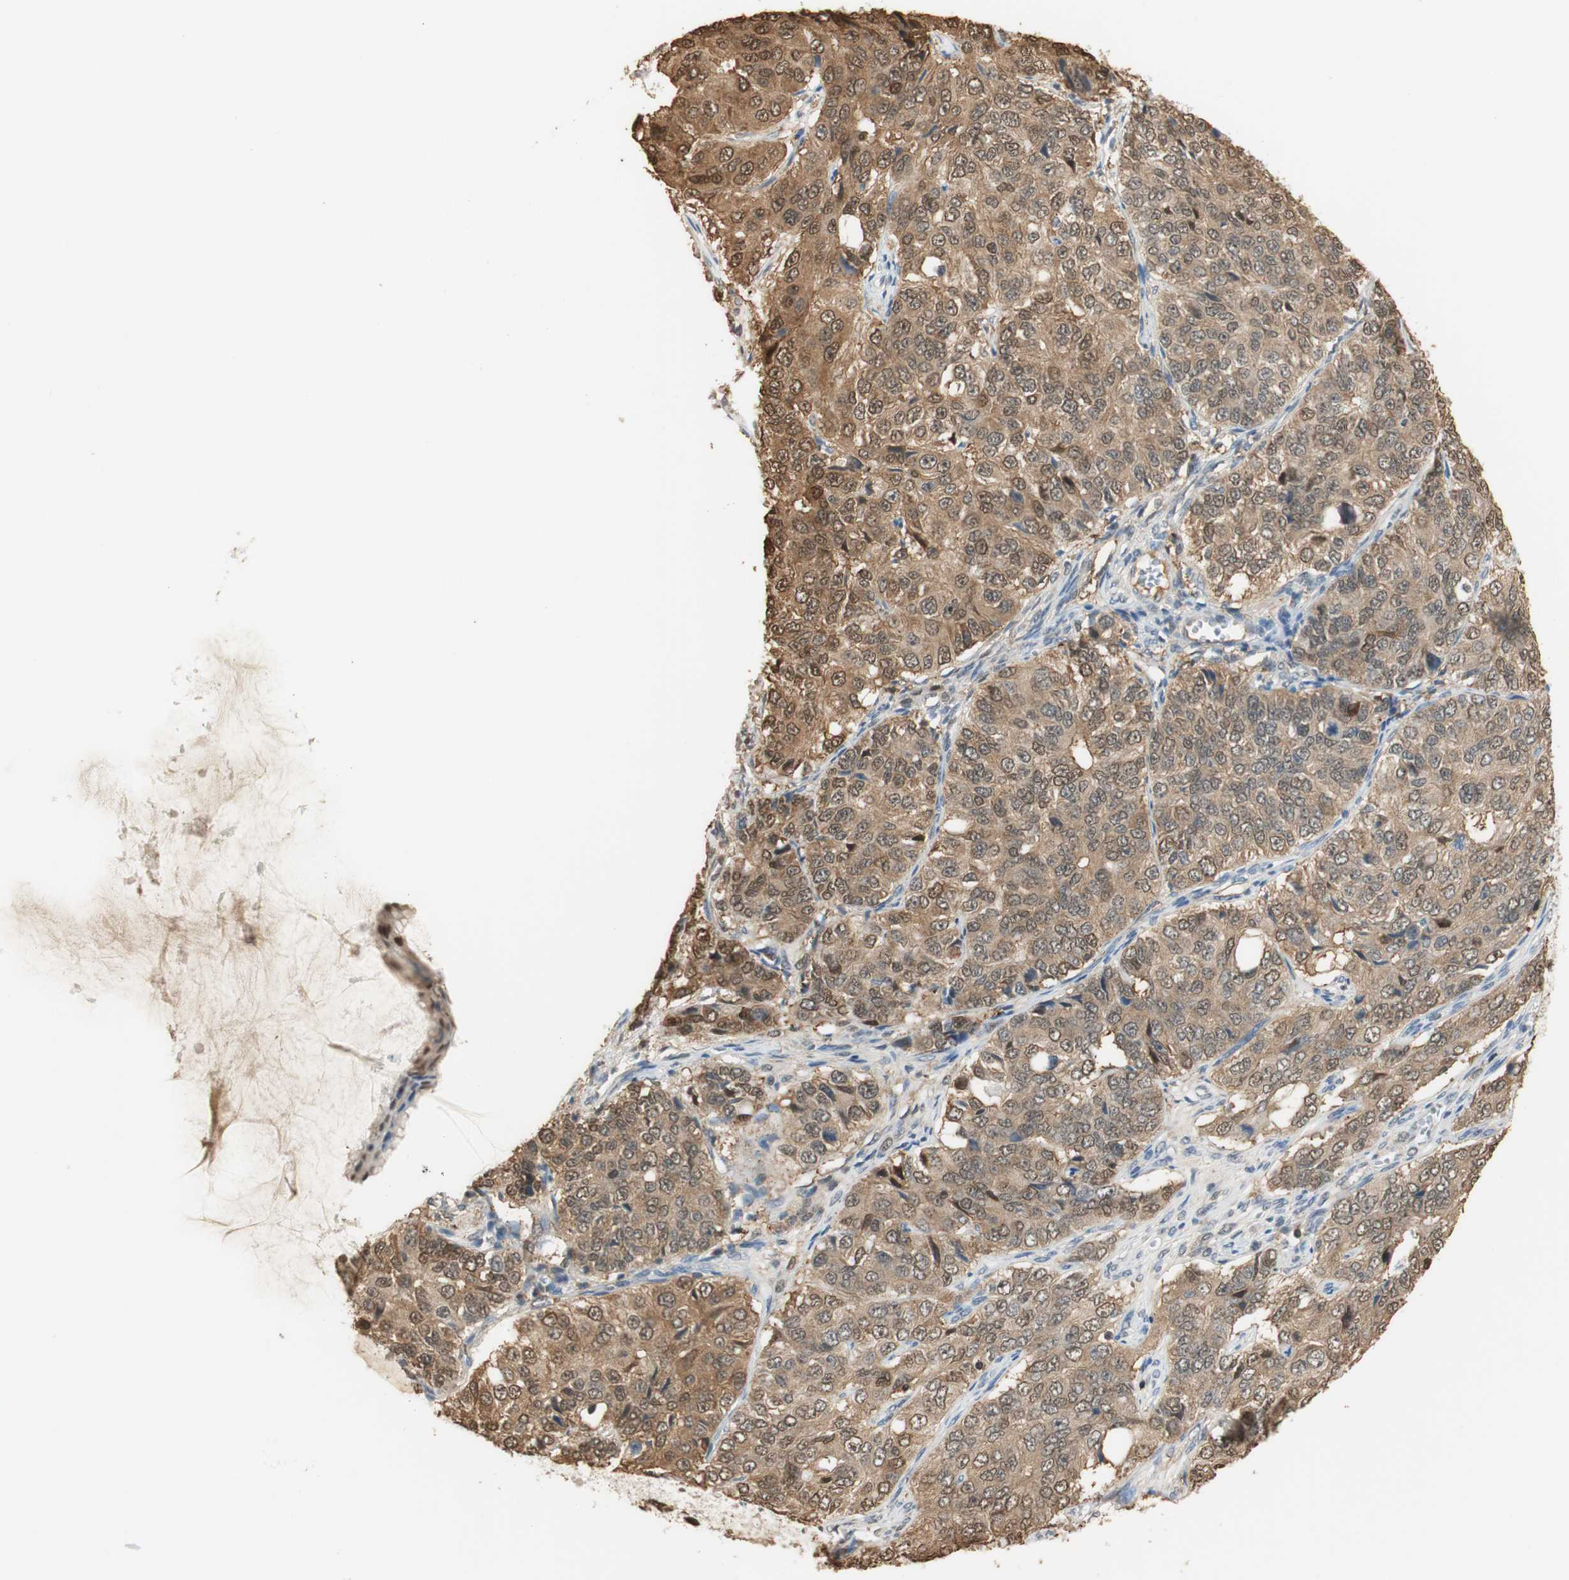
{"staining": {"intensity": "moderate", "quantity": ">75%", "location": "cytoplasmic/membranous,nuclear"}, "tissue": "ovarian cancer", "cell_type": "Tumor cells", "image_type": "cancer", "snomed": [{"axis": "morphology", "description": "Carcinoma, endometroid"}, {"axis": "topography", "description": "Ovary"}], "caption": "DAB (3,3'-diaminobenzidine) immunohistochemical staining of ovarian cancer (endometroid carcinoma) reveals moderate cytoplasmic/membranous and nuclear protein positivity in approximately >75% of tumor cells.", "gene": "NAP1L4", "patient": {"sex": "female", "age": 51}}